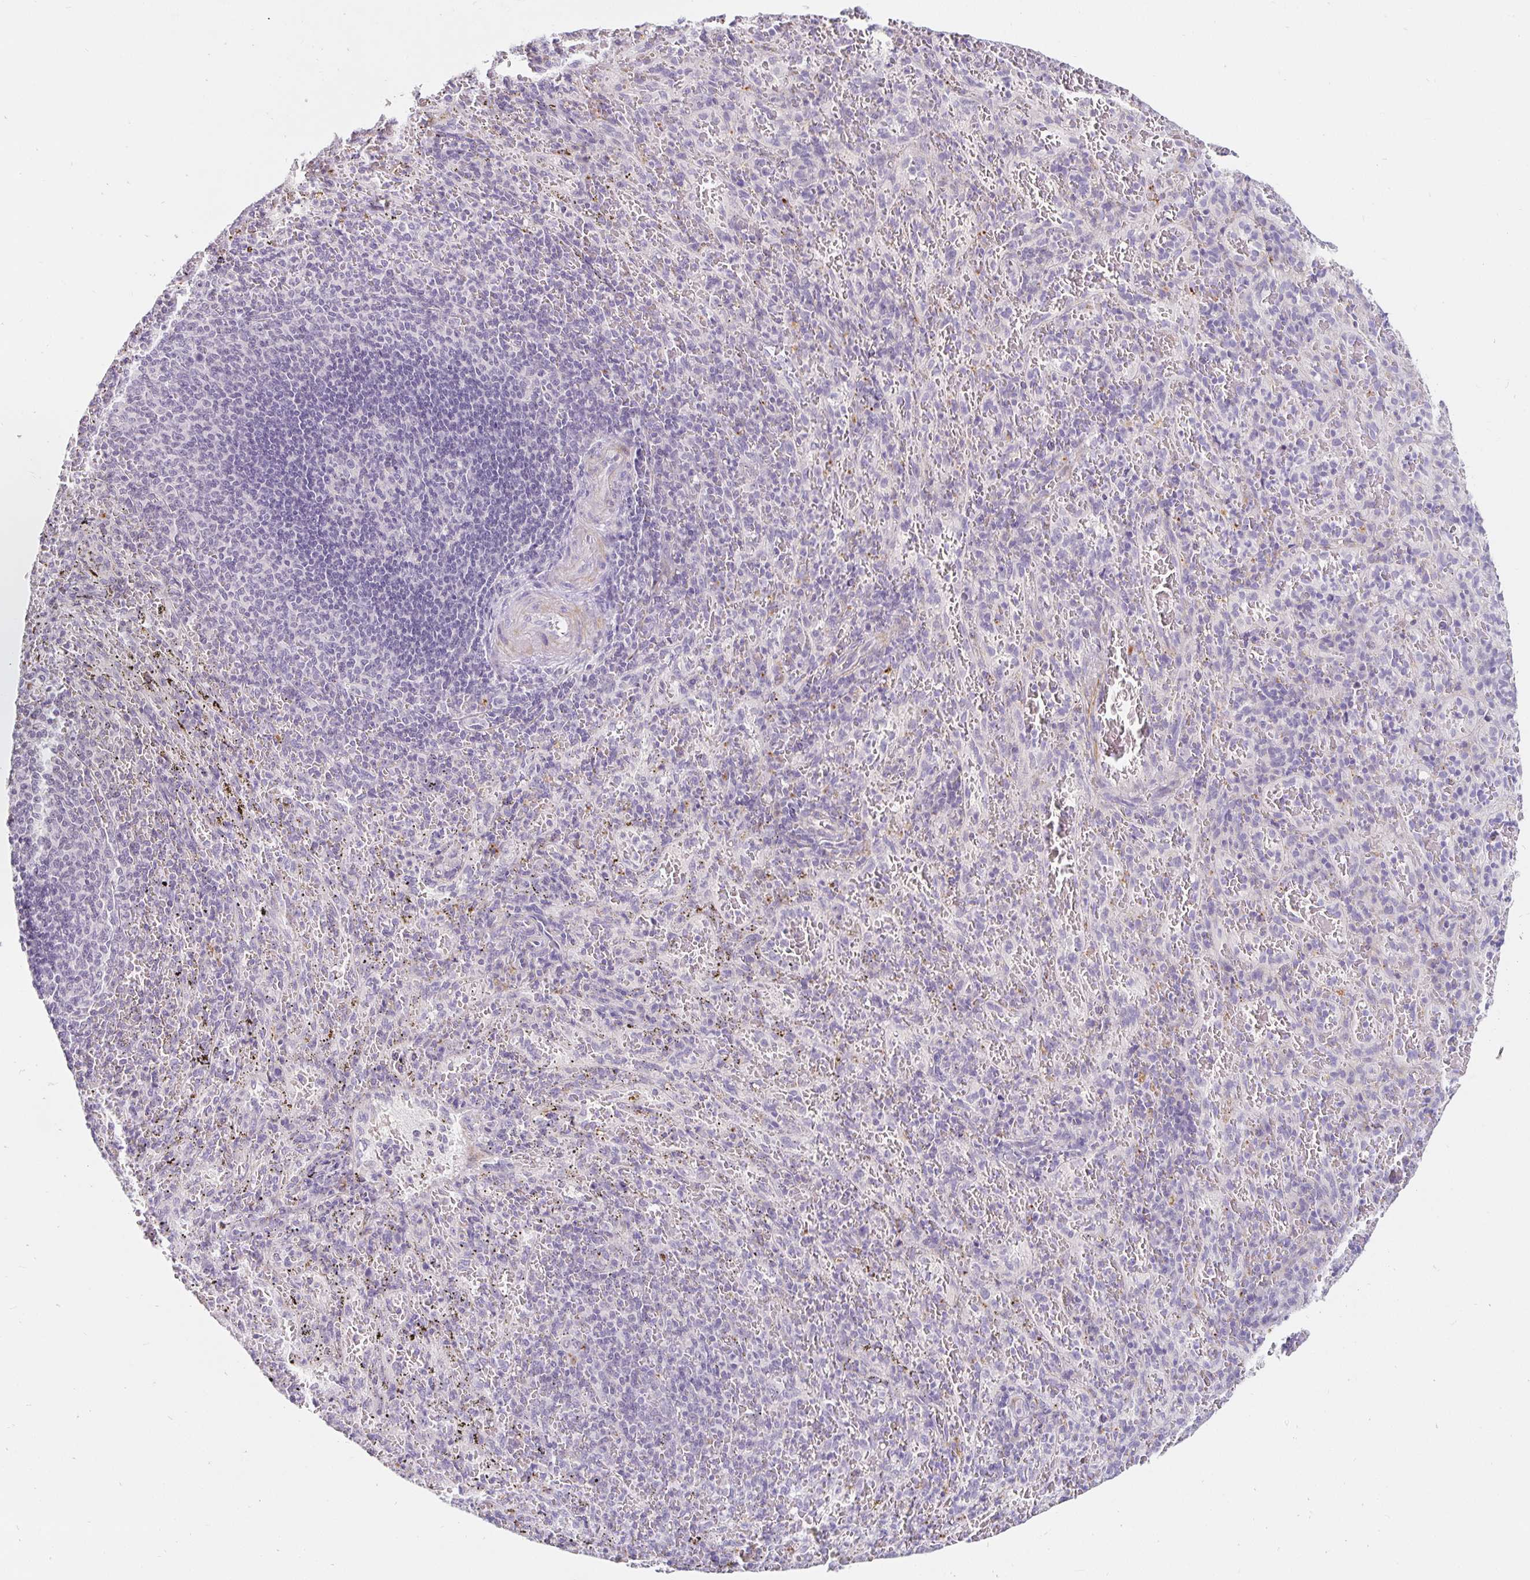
{"staining": {"intensity": "negative", "quantity": "none", "location": "none"}, "tissue": "spleen", "cell_type": "Cells in red pulp", "image_type": "normal", "snomed": [{"axis": "morphology", "description": "Normal tissue, NOS"}, {"axis": "topography", "description": "Spleen"}], "caption": "The photomicrograph exhibits no staining of cells in red pulp in normal spleen.", "gene": "PDX1", "patient": {"sex": "male", "age": 57}}